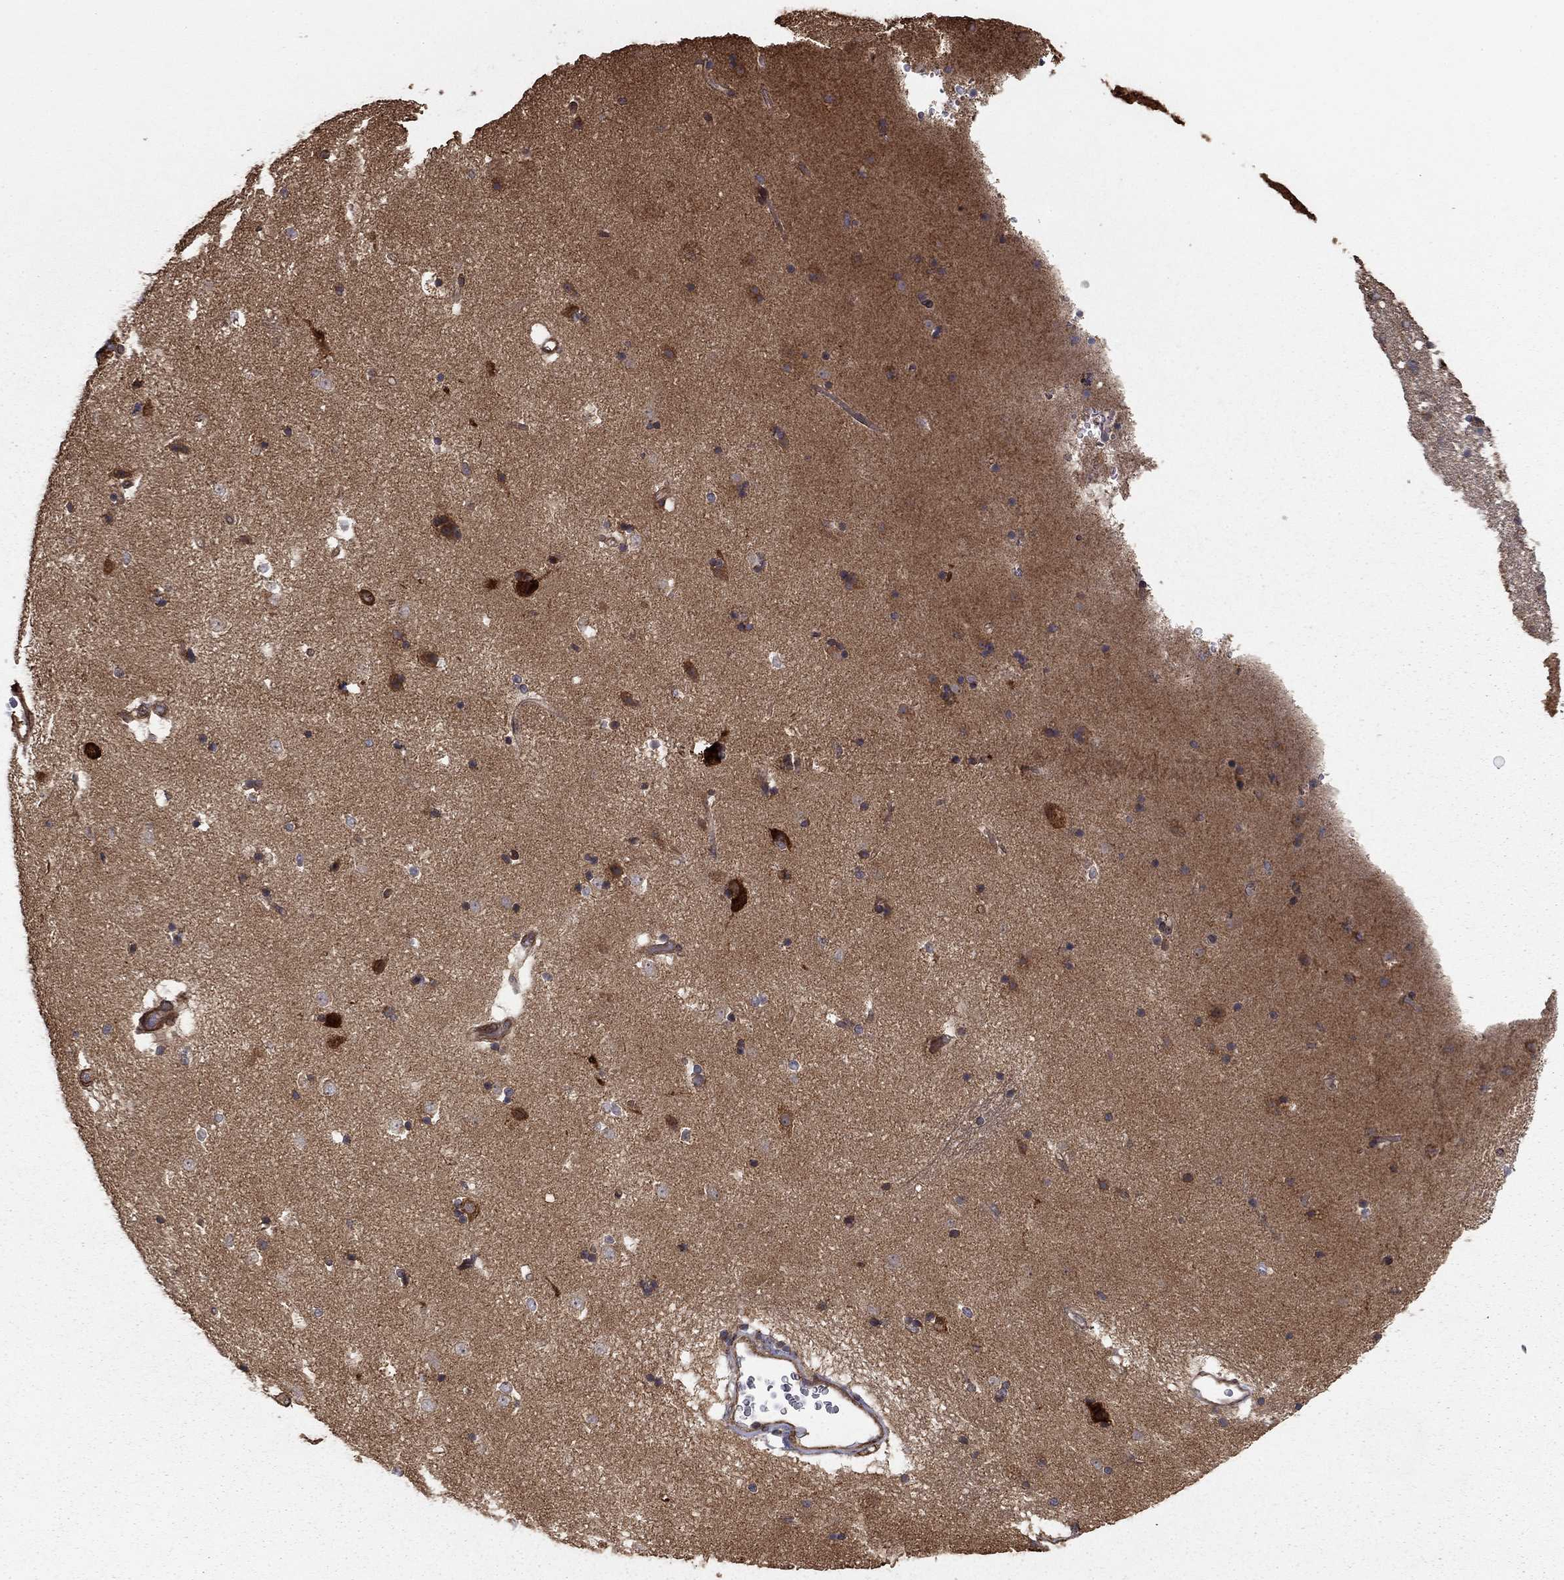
{"staining": {"intensity": "negative", "quantity": "none", "location": "none"}, "tissue": "caudate", "cell_type": "Glial cells", "image_type": "normal", "snomed": [{"axis": "morphology", "description": "Normal tissue, NOS"}, {"axis": "topography", "description": "Lateral ventricle wall"}], "caption": "This photomicrograph is of unremarkable caudate stained with immunohistochemistry to label a protein in brown with the nuclei are counter-stained blue. There is no expression in glial cells. The staining is performed using DAB (3,3'-diaminobenzidine) brown chromogen with nuclei counter-stained in using hematoxylin.", "gene": "HABP4", "patient": {"sex": "male", "age": 51}}